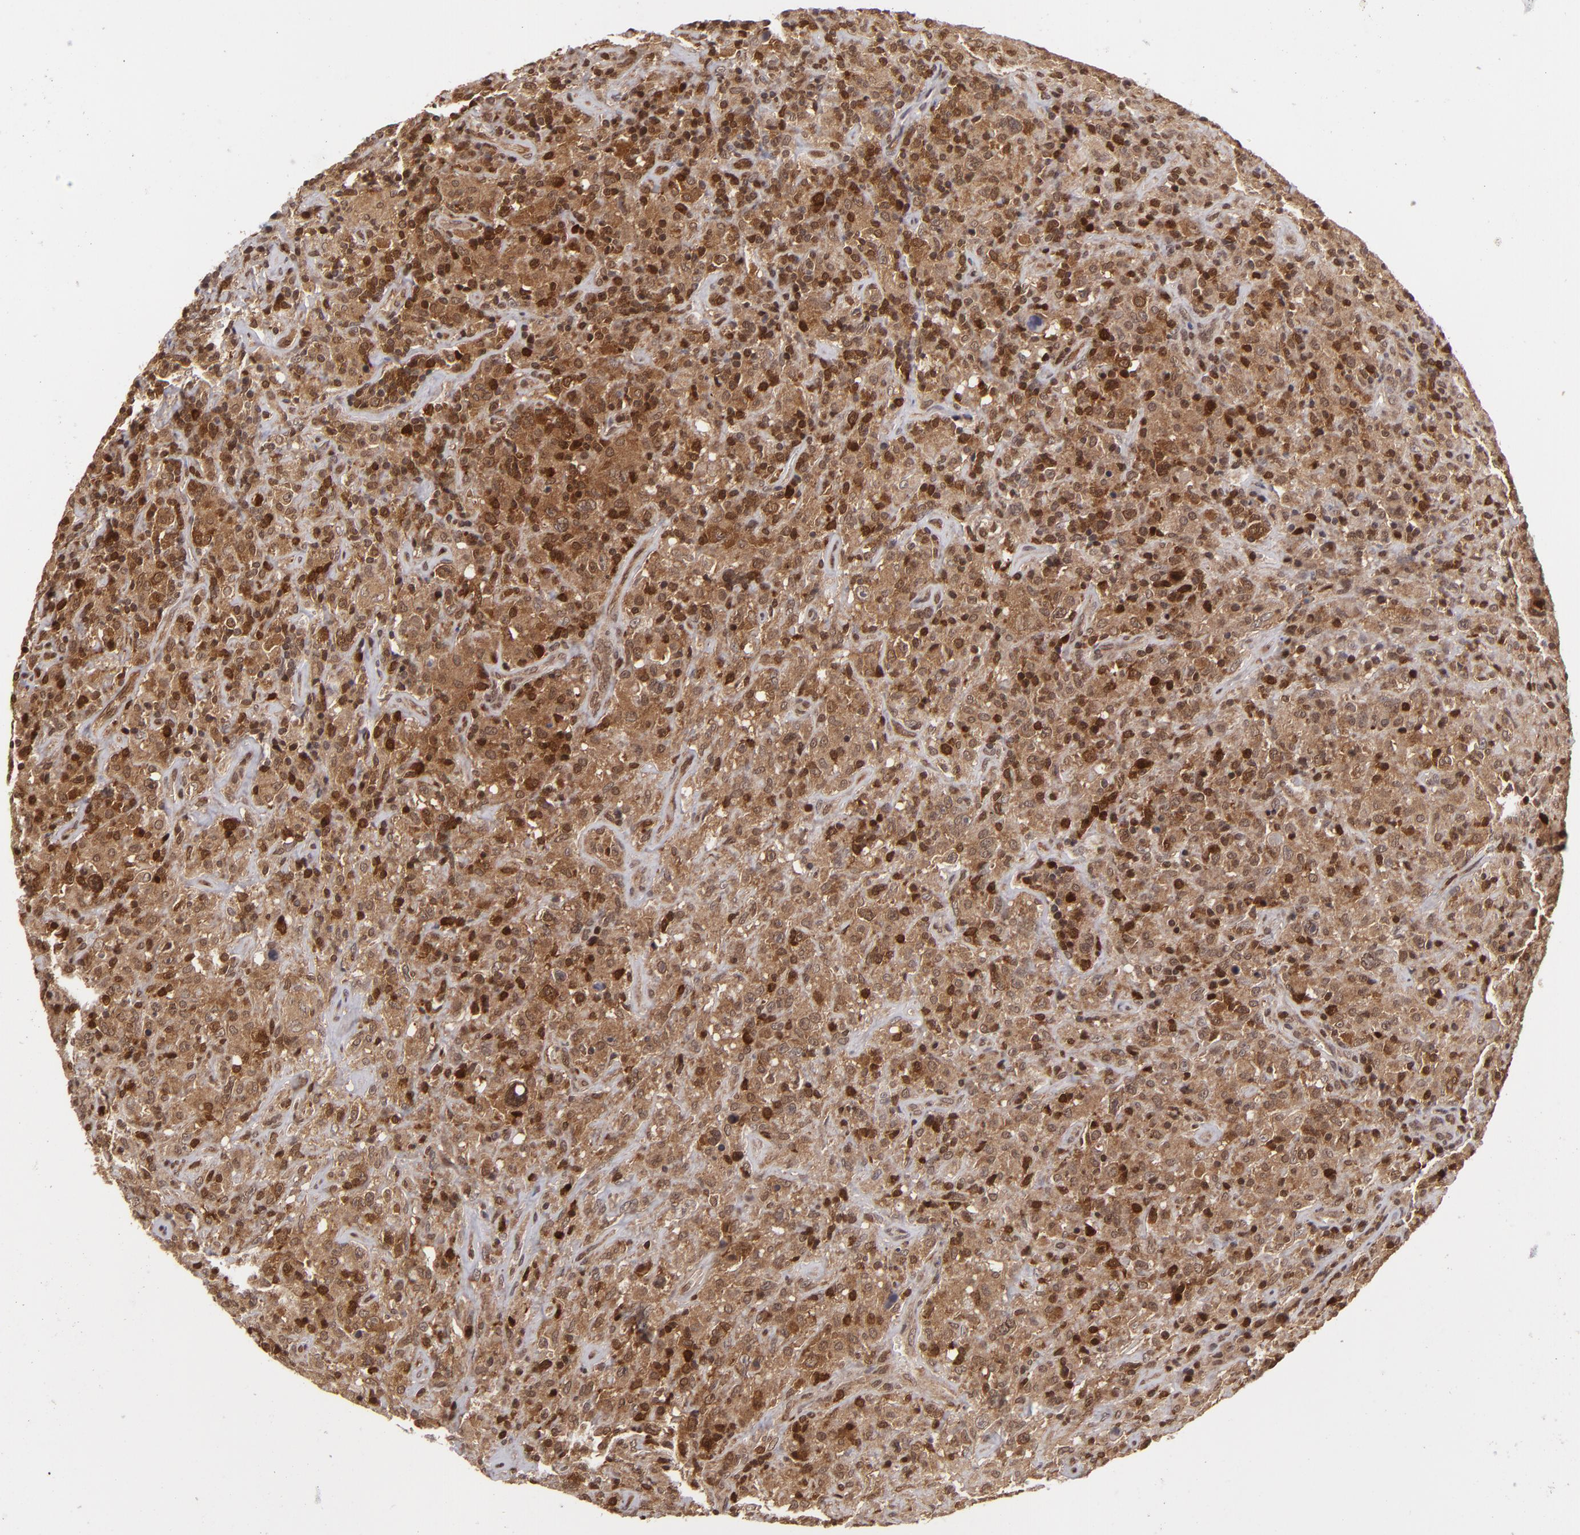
{"staining": {"intensity": "strong", "quantity": ">75%", "location": "cytoplasmic/membranous,nuclear"}, "tissue": "lymphoma", "cell_type": "Tumor cells", "image_type": "cancer", "snomed": [{"axis": "morphology", "description": "Hodgkin's disease, NOS"}, {"axis": "topography", "description": "Lymph node"}], "caption": "IHC image of neoplastic tissue: Hodgkin's disease stained using immunohistochemistry shows high levels of strong protein expression localized specifically in the cytoplasmic/membranous and nuclear of tumor cells, appearing as a cytoplasmic/membranous and nuclear brown color.", "gene": "ZBTB33", "patient": {"sex": "male", "age": 46}}